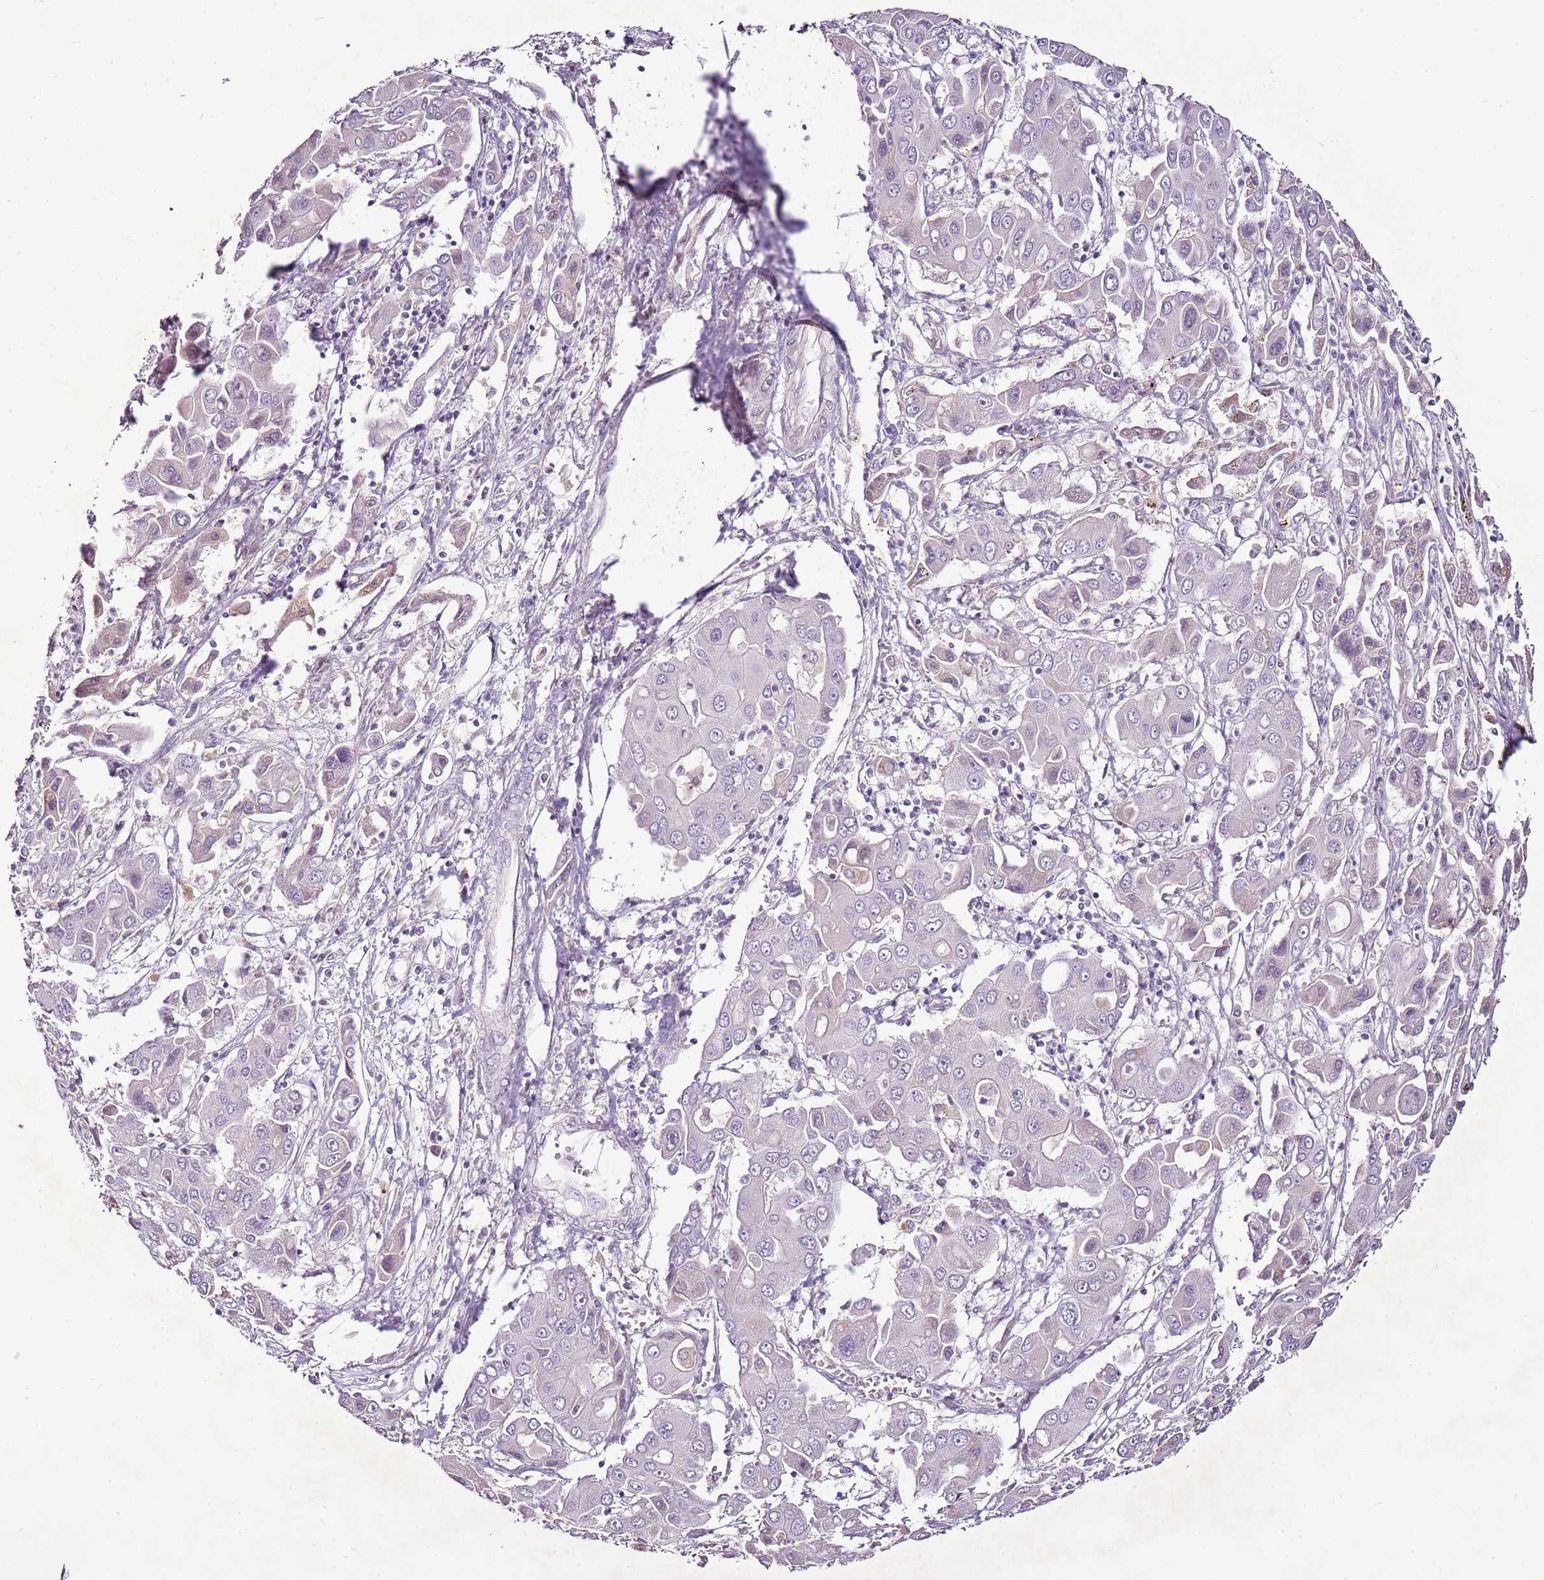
{"staining": {"intensity": "negative", "quantity": "none", "location": "none"}, "tissue": "liver cancer", "cell_type": "Tumor cells", "image_type": "cancer", "snomed": [{"axis": "morphology", "description": "Cholangiocarcinoma"}, {"axis": "topography", "description": "Liver"}], "caption": "High magnification brightfield microscopy of liver cholangiocarcinoma stained with DAB (3,3'-diaminobenzidine) (brown) and counterstained with hematoxylin (blue): tumor cells show no significant staining.", "gene": "CMKLR1", "patient": {"sex": "male", "age": 67}}